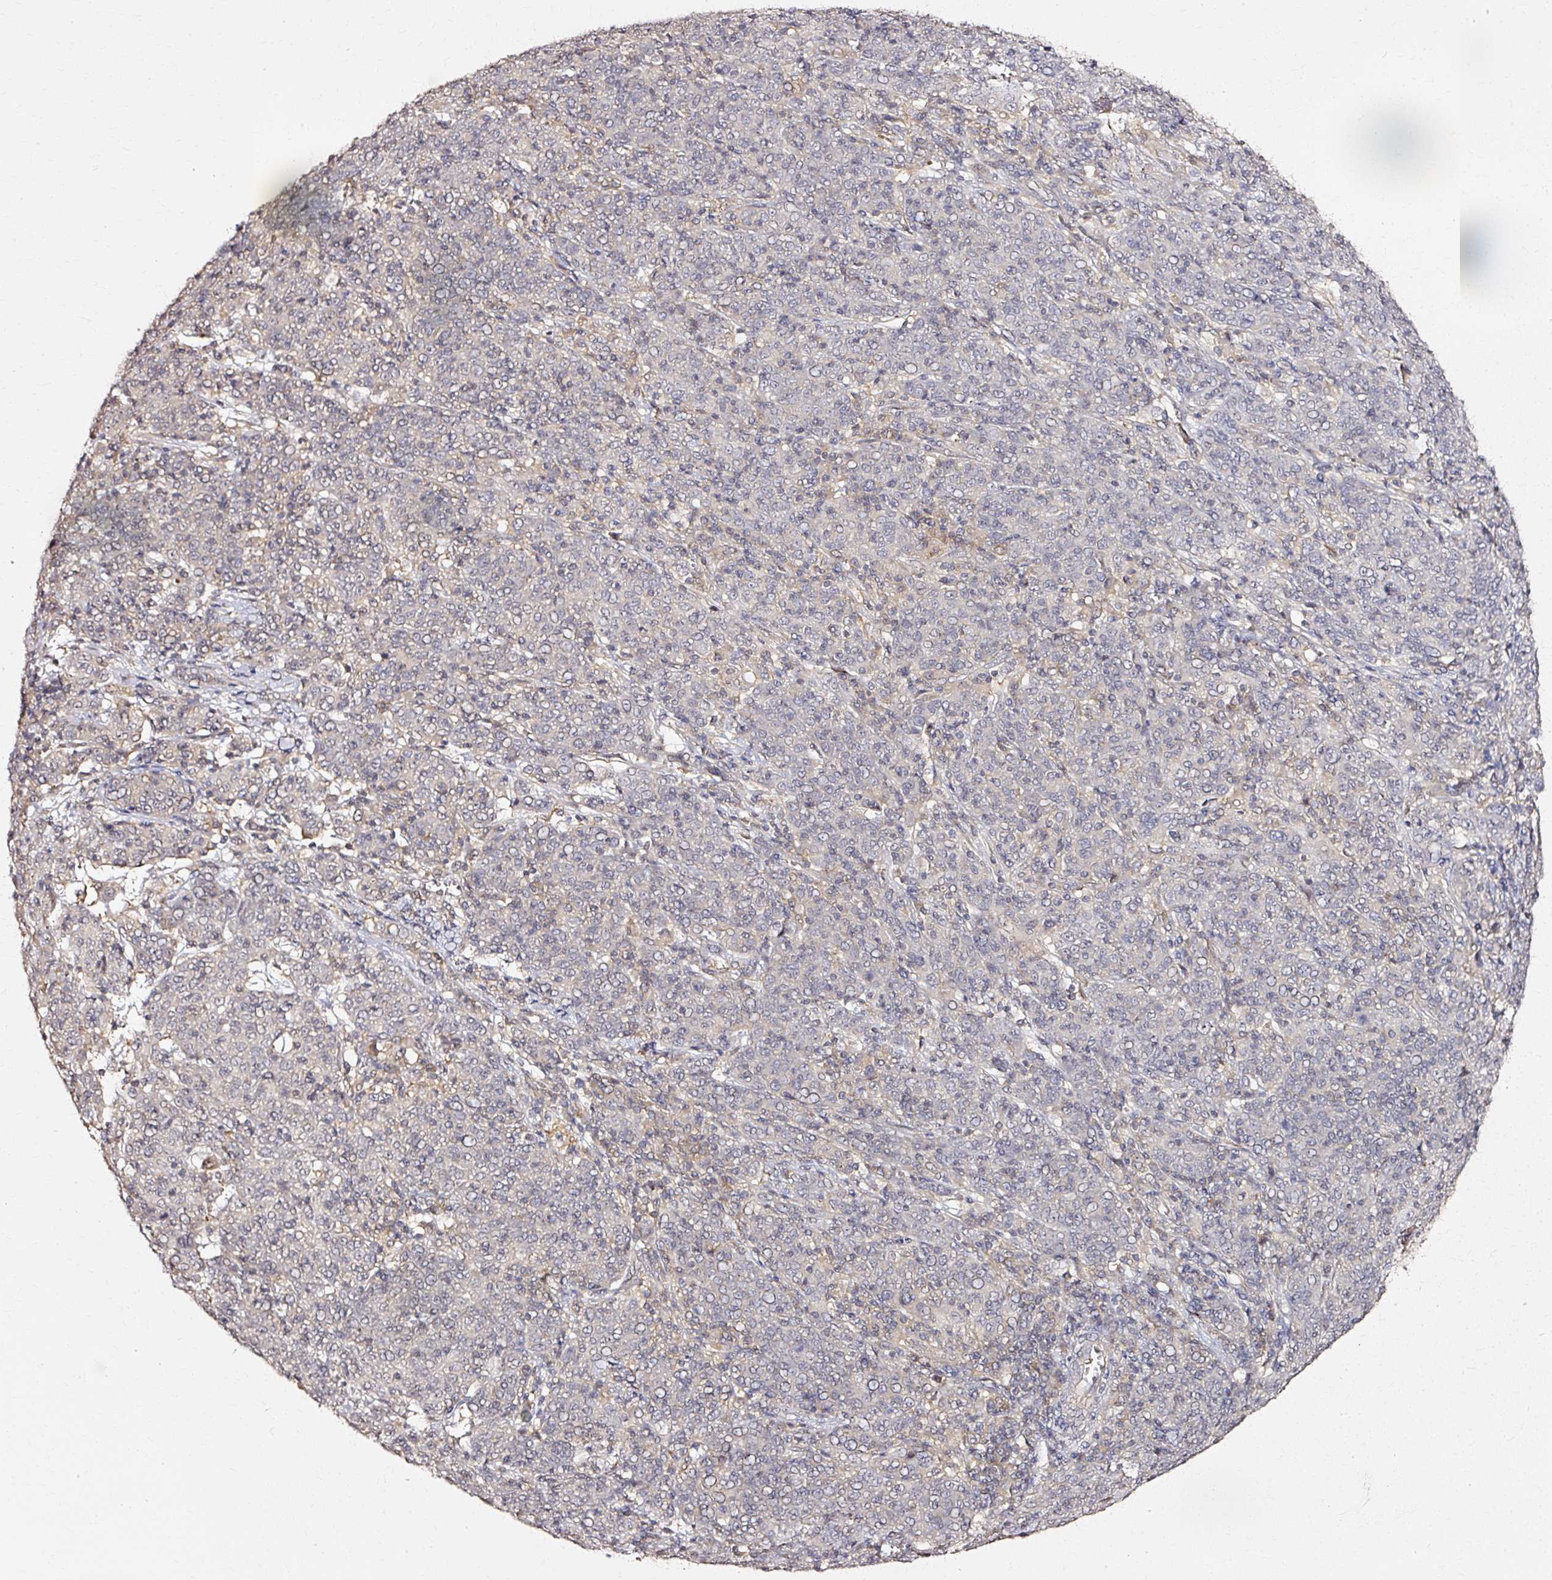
{"staining": {"intensity": "negative", "quantity": "none", "location": "none"}, "tissue": "cervical cancer", "cell_type": "Tumor cells", "image_type": "cancer", "snomed": [{"axis": "morphology", "description": "Squamous cell carcinoma, NOS"}, {"axis": "topography", "description": "Cervix"}], "caption": "Squamous cell carcinoma (cervical) was stained to show a protein in brown. There is no significant expression in tumor cells.", "gene": "RGPD5", "patient": {"sex": "female", "age": 67}}